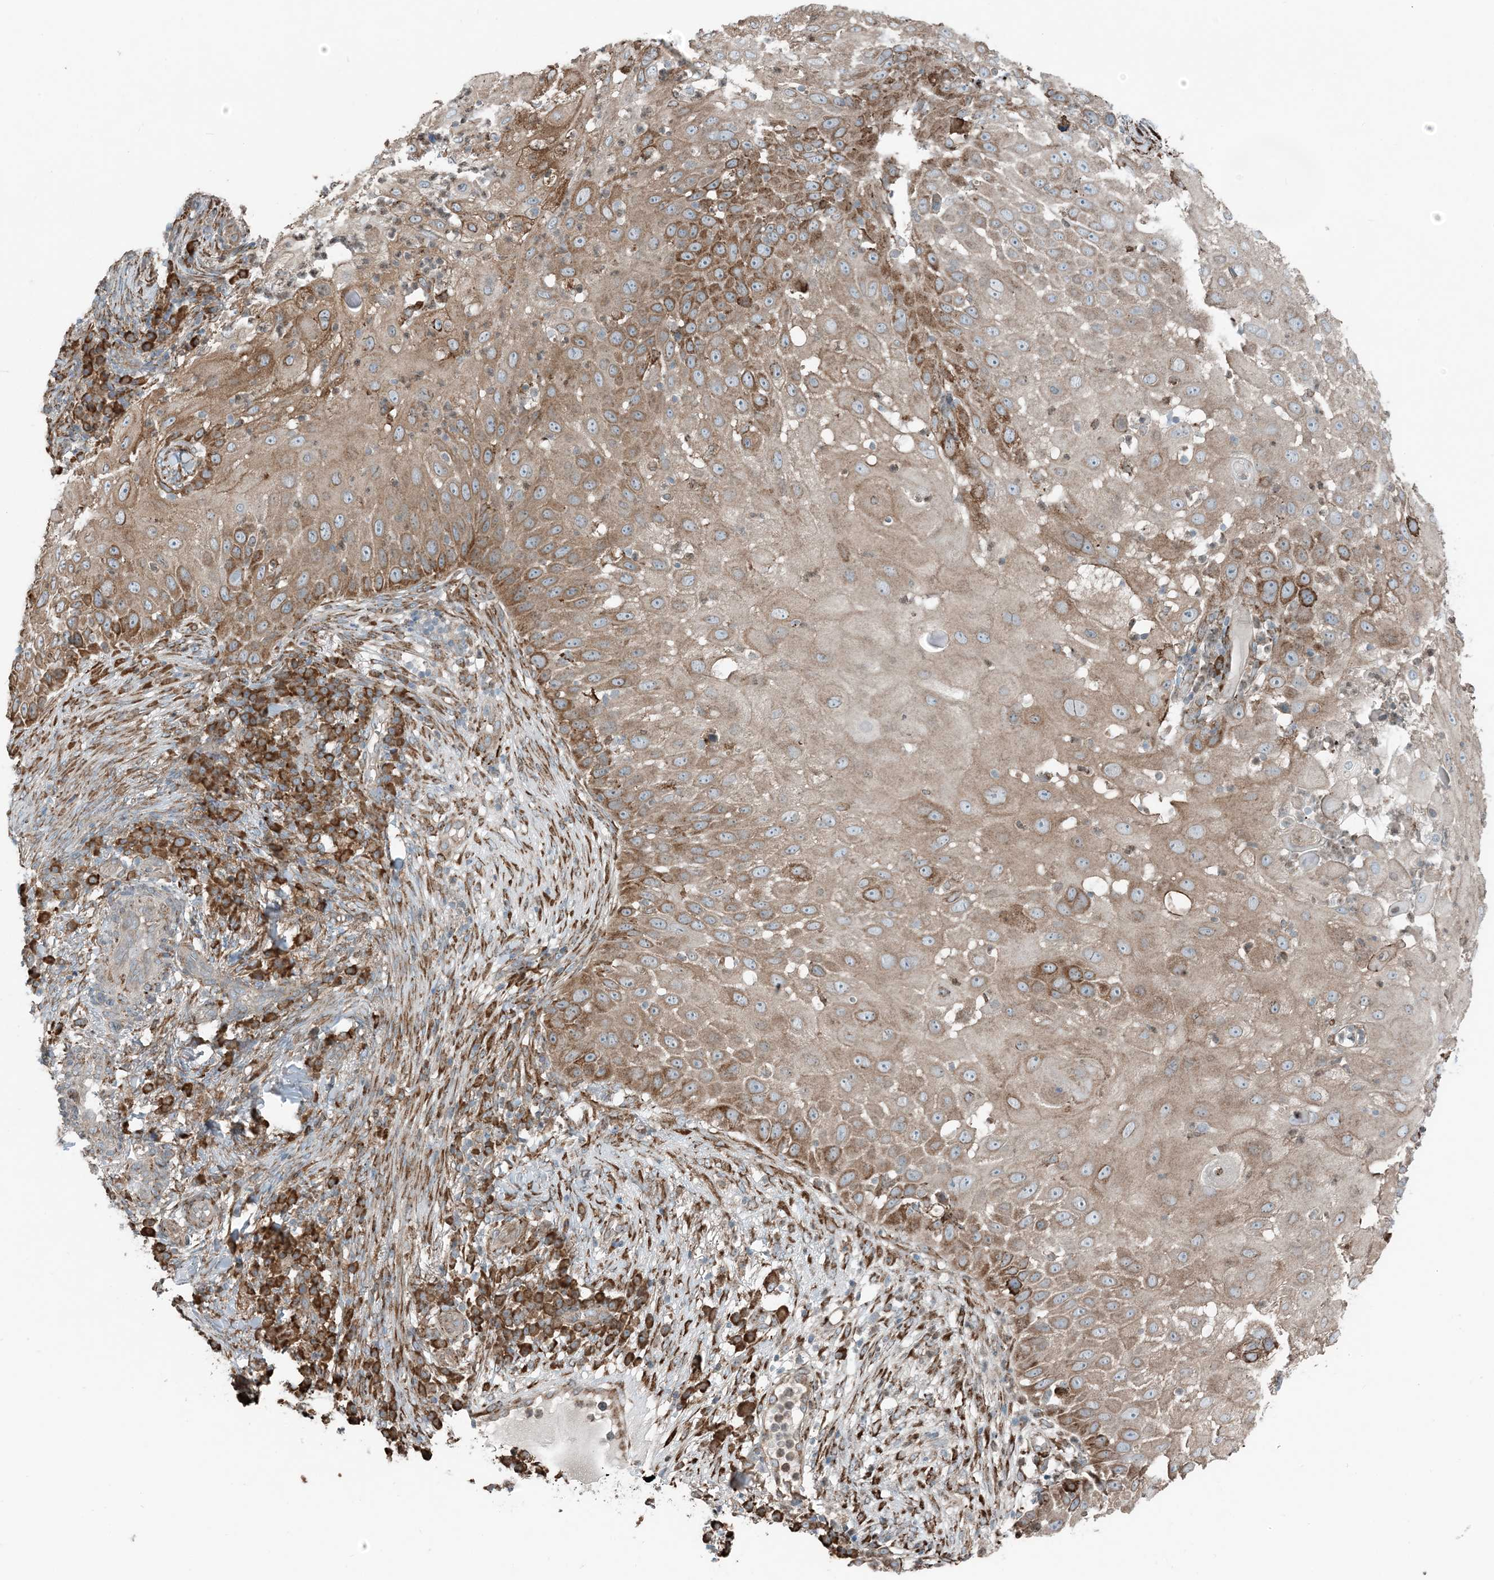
{"staining": {"intensity": "moderate", "quantity": ">75%", "location": "cytoplasmic/membranous"}, "tissue": "skin cancer", "cell_type": "Tumor cells", "image_type": "cancer", "snomed": [{"axis": "morphology", "description": "Squamous cell carcinoma, NOS"}, {"axis": "topography", "description": "Skin"}], "caption": "The histopathology image shows a brown stain indicating the presence of a protein in the cytoplasmic/membranous of tumor cells in skin squamous cell carcinoma. The staining was performed using DAB (3,3'-diaminobenzidine), with brown indicating positive protein expression. Nuclei are stained blue with hematoxylin.", "gene": "CERKL", "patient": {"sex": "female", "age": 44}}